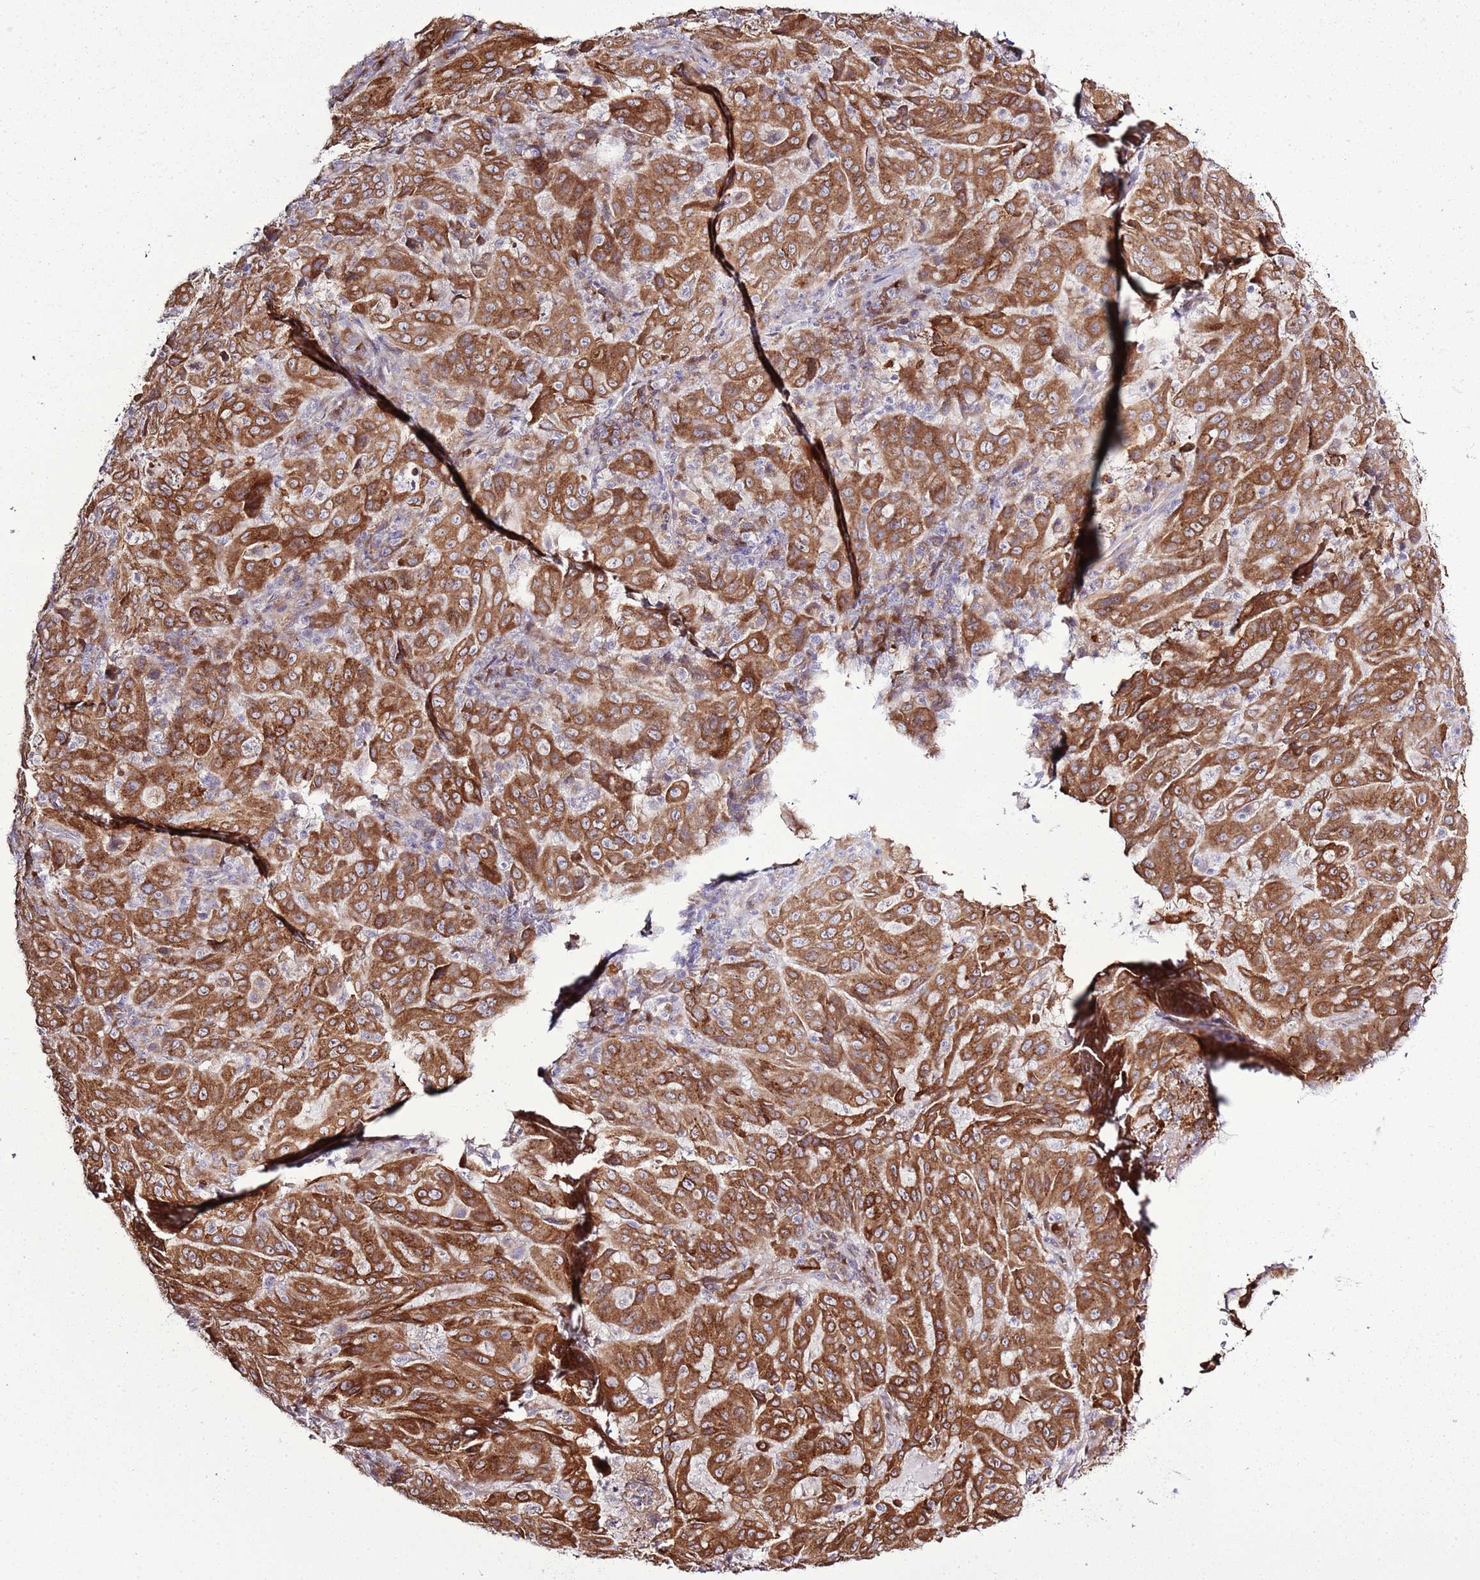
{"staining": {"intensity": "strong", "quantity": ">75%", "location": "cytoplasmic/membranous"}, "tissue": "pancreatic cancer", "cell_type": "Tumor cells", "image_type": "cancer", "snomed": [{"axis": "morphology", "description": "Adenocarcinoma, NOS"}, {"axis": "topography", "description": "Pancreas"}], "caption": "Approximately >75% of tumor cells in pancreatic adenocarcinoma display strong cytoplasmic/membranous protein positivity as visualized by brown immunohistochemical staining.", "gene": "TMED10", "patient": {"sex": "male", "age": 63}}